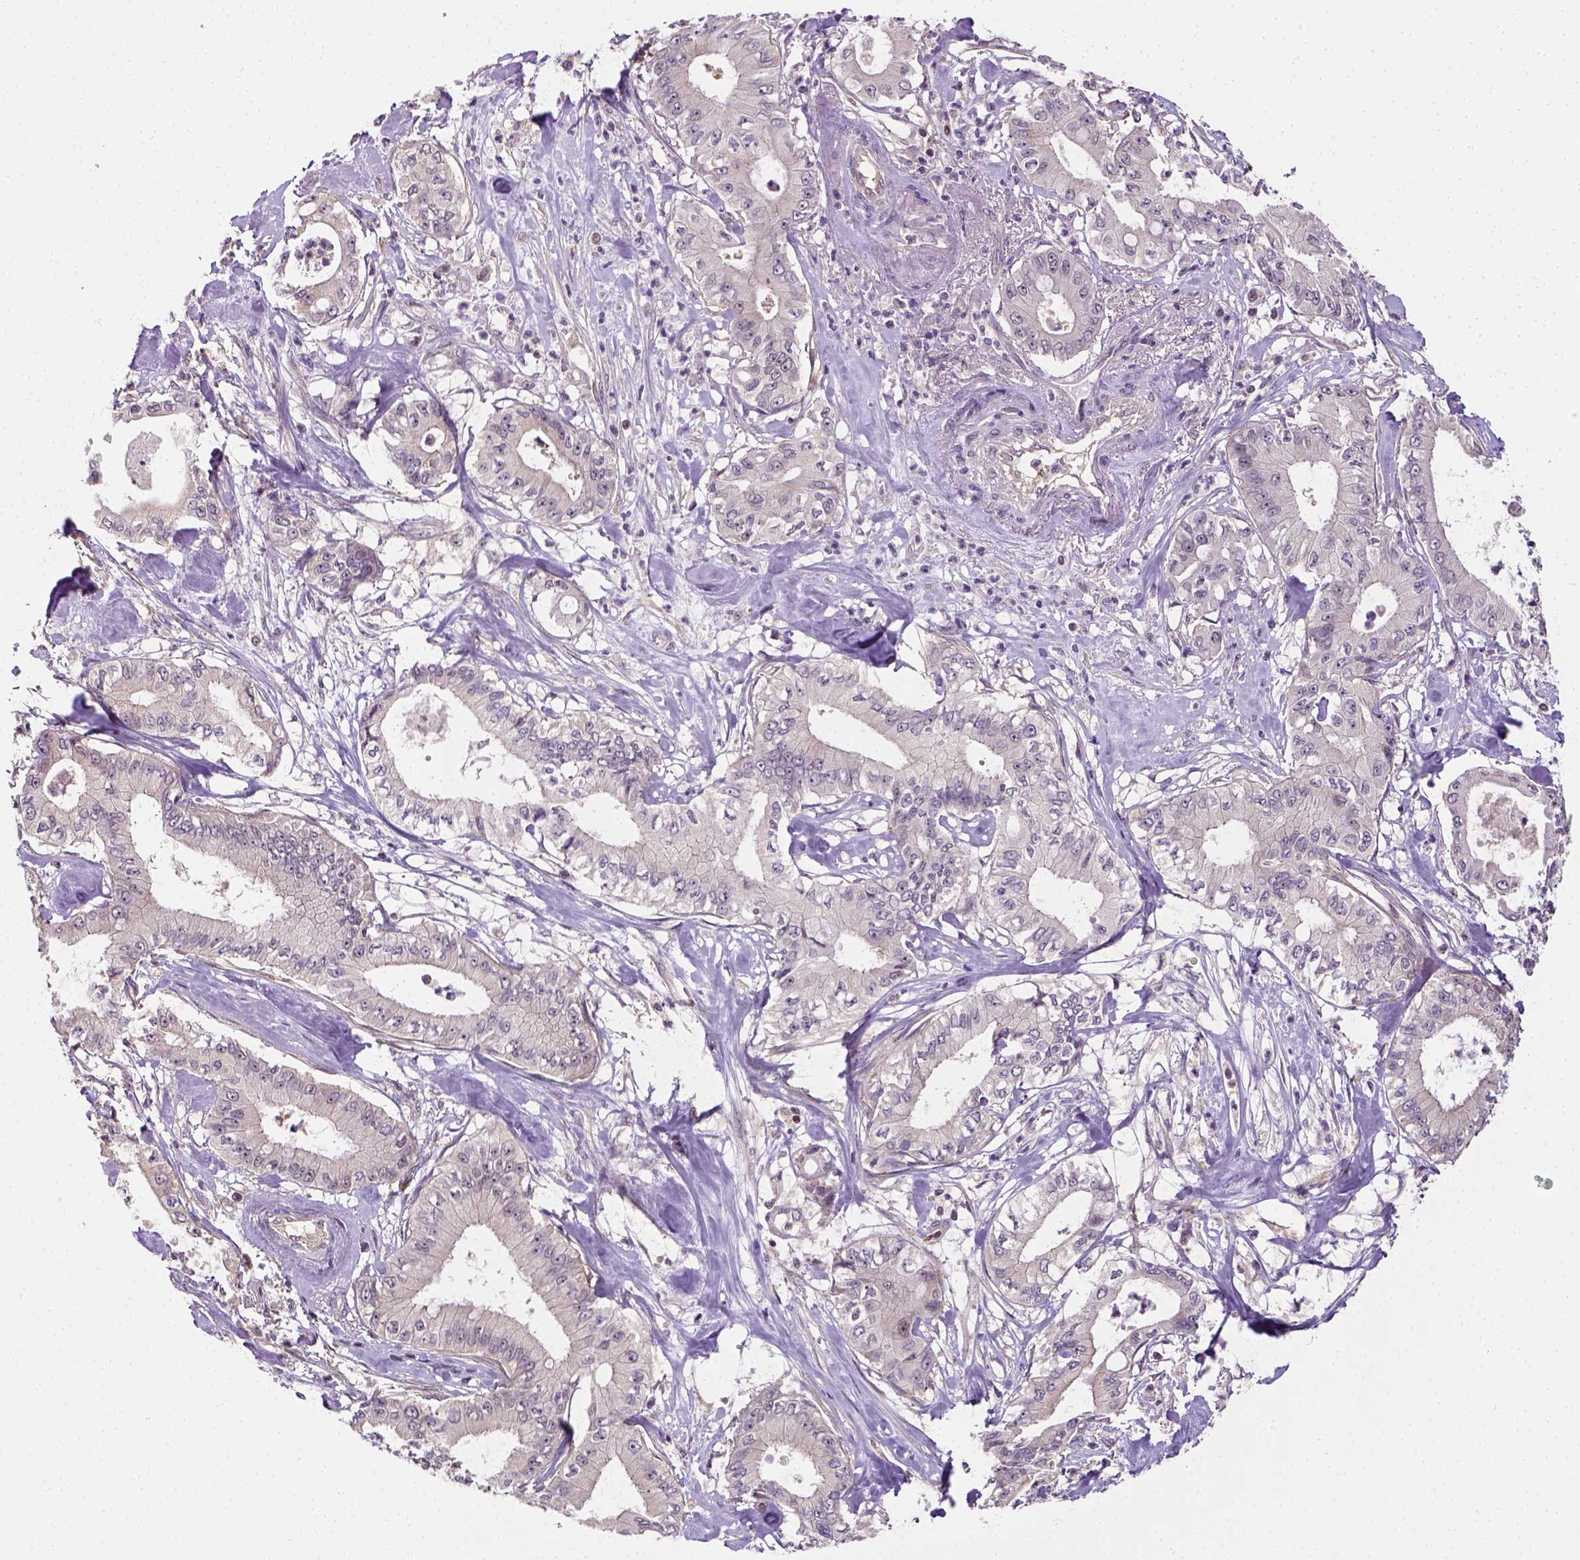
{"staining": {"intensity": "negative", "quantity": "none", "location": "none"}, "tissue": "pancreatic cancer", "cell_type": "Tumor cells", "image_type": "cancer", "snomed": [{"axis": "morphology", "description": "Adenocarcinoma, NOS"}, {"axis": "topography", "description": "Pancreas"}], "caption": "Immunohistochemistry (IHC) of pancreatic cancer exhibits no positivity in tumor cells.", "gene": "MATK", "patient": {"sex": "male", "age": 71}}